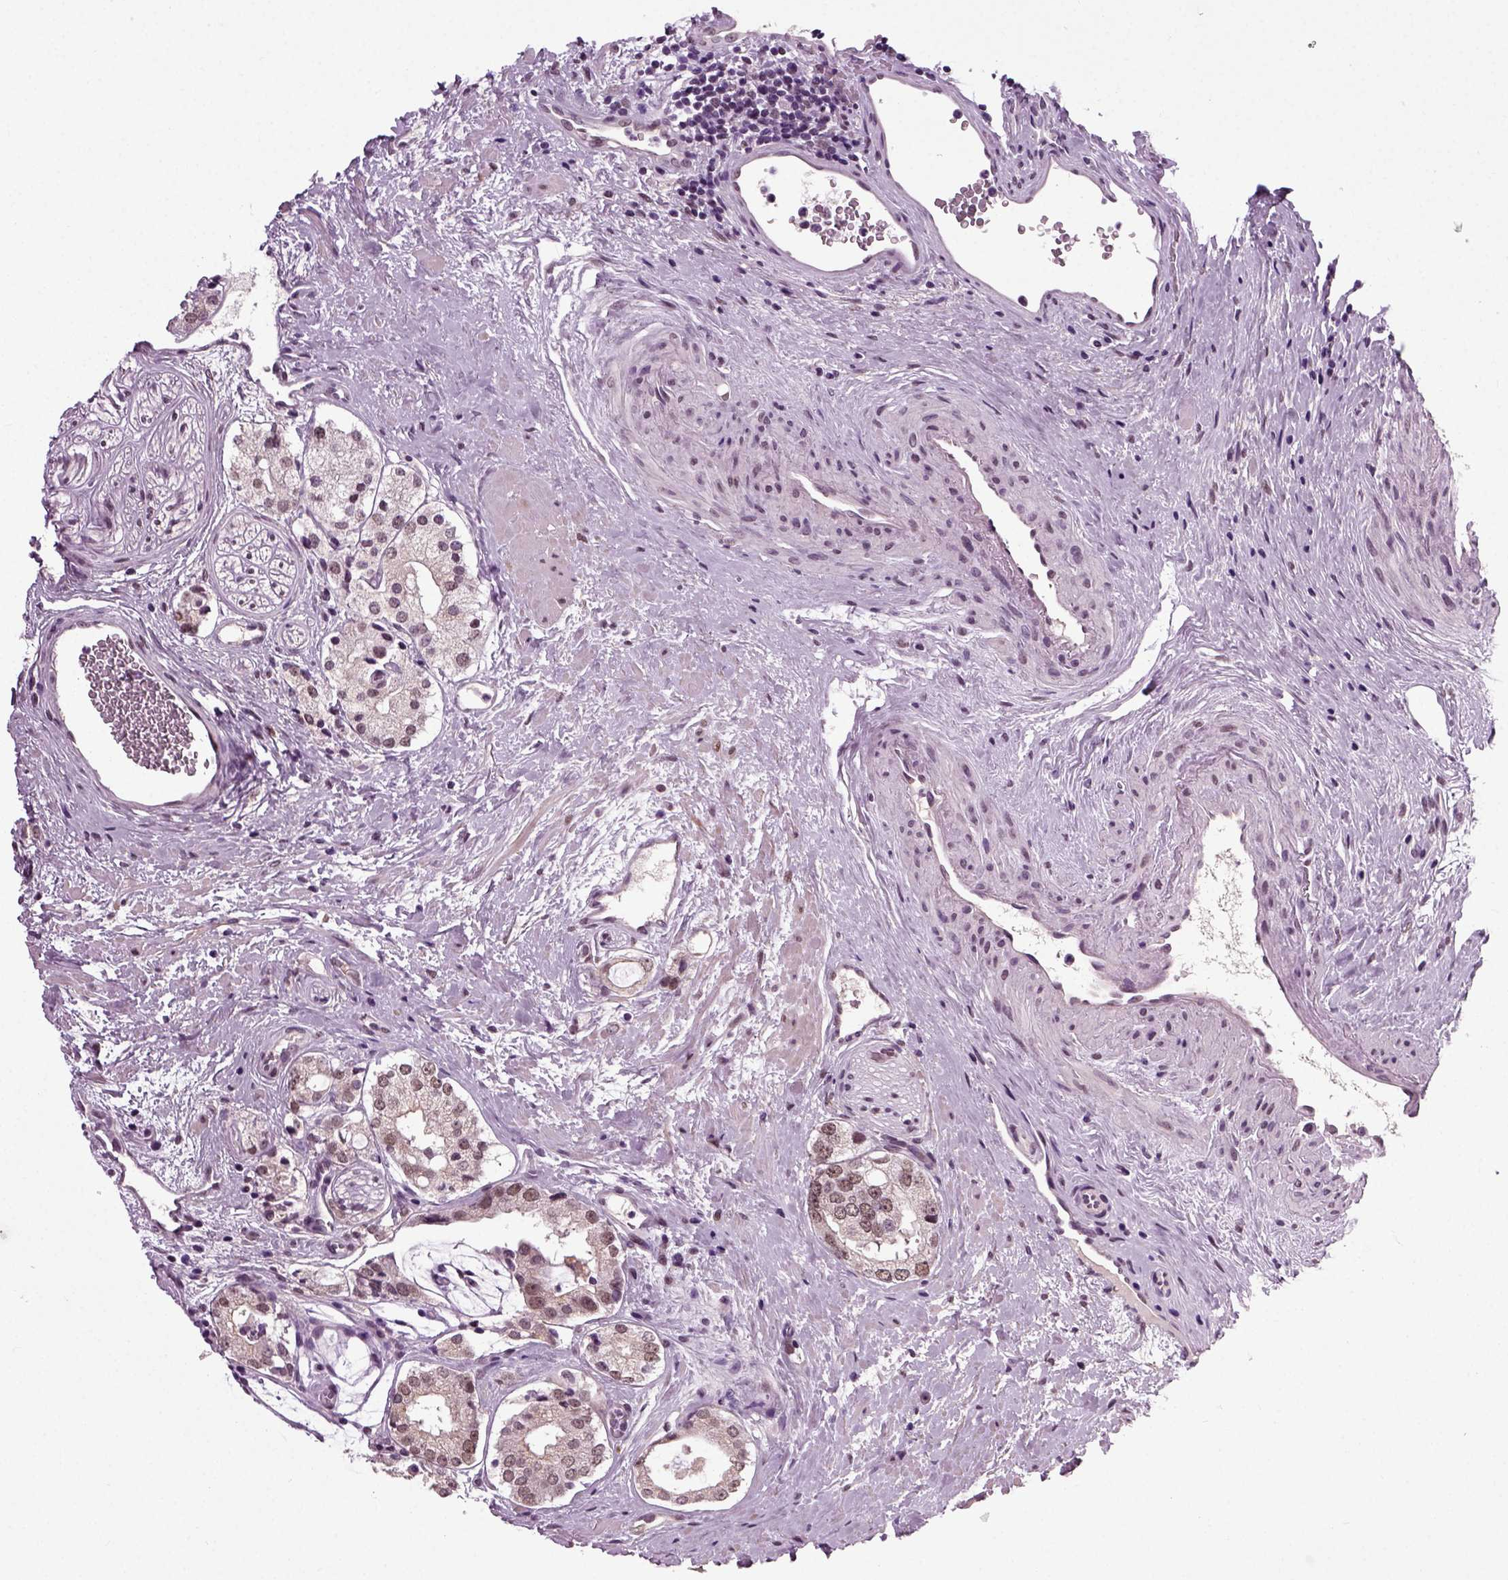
{"staining": {"intensity": "moderate", "quantity": "<25%", "location": "nuclear"}, "tissue": "prostate cancer", "cell_type": "Tumor cells", "image_type": "cancer", "snomed": [{"axis": "morphology", "description": "Adenocarcinoma, NOS"}, {"axis": "topography", "description": "Prostate"}], "caption": "Moderate nuclear staining for a protein is appreciated in about <25% of tumor cells of prostate cancer using immunohistochemistry.", "gene": "RCOR3", "patient": {"sex": "male", "age": 66}}